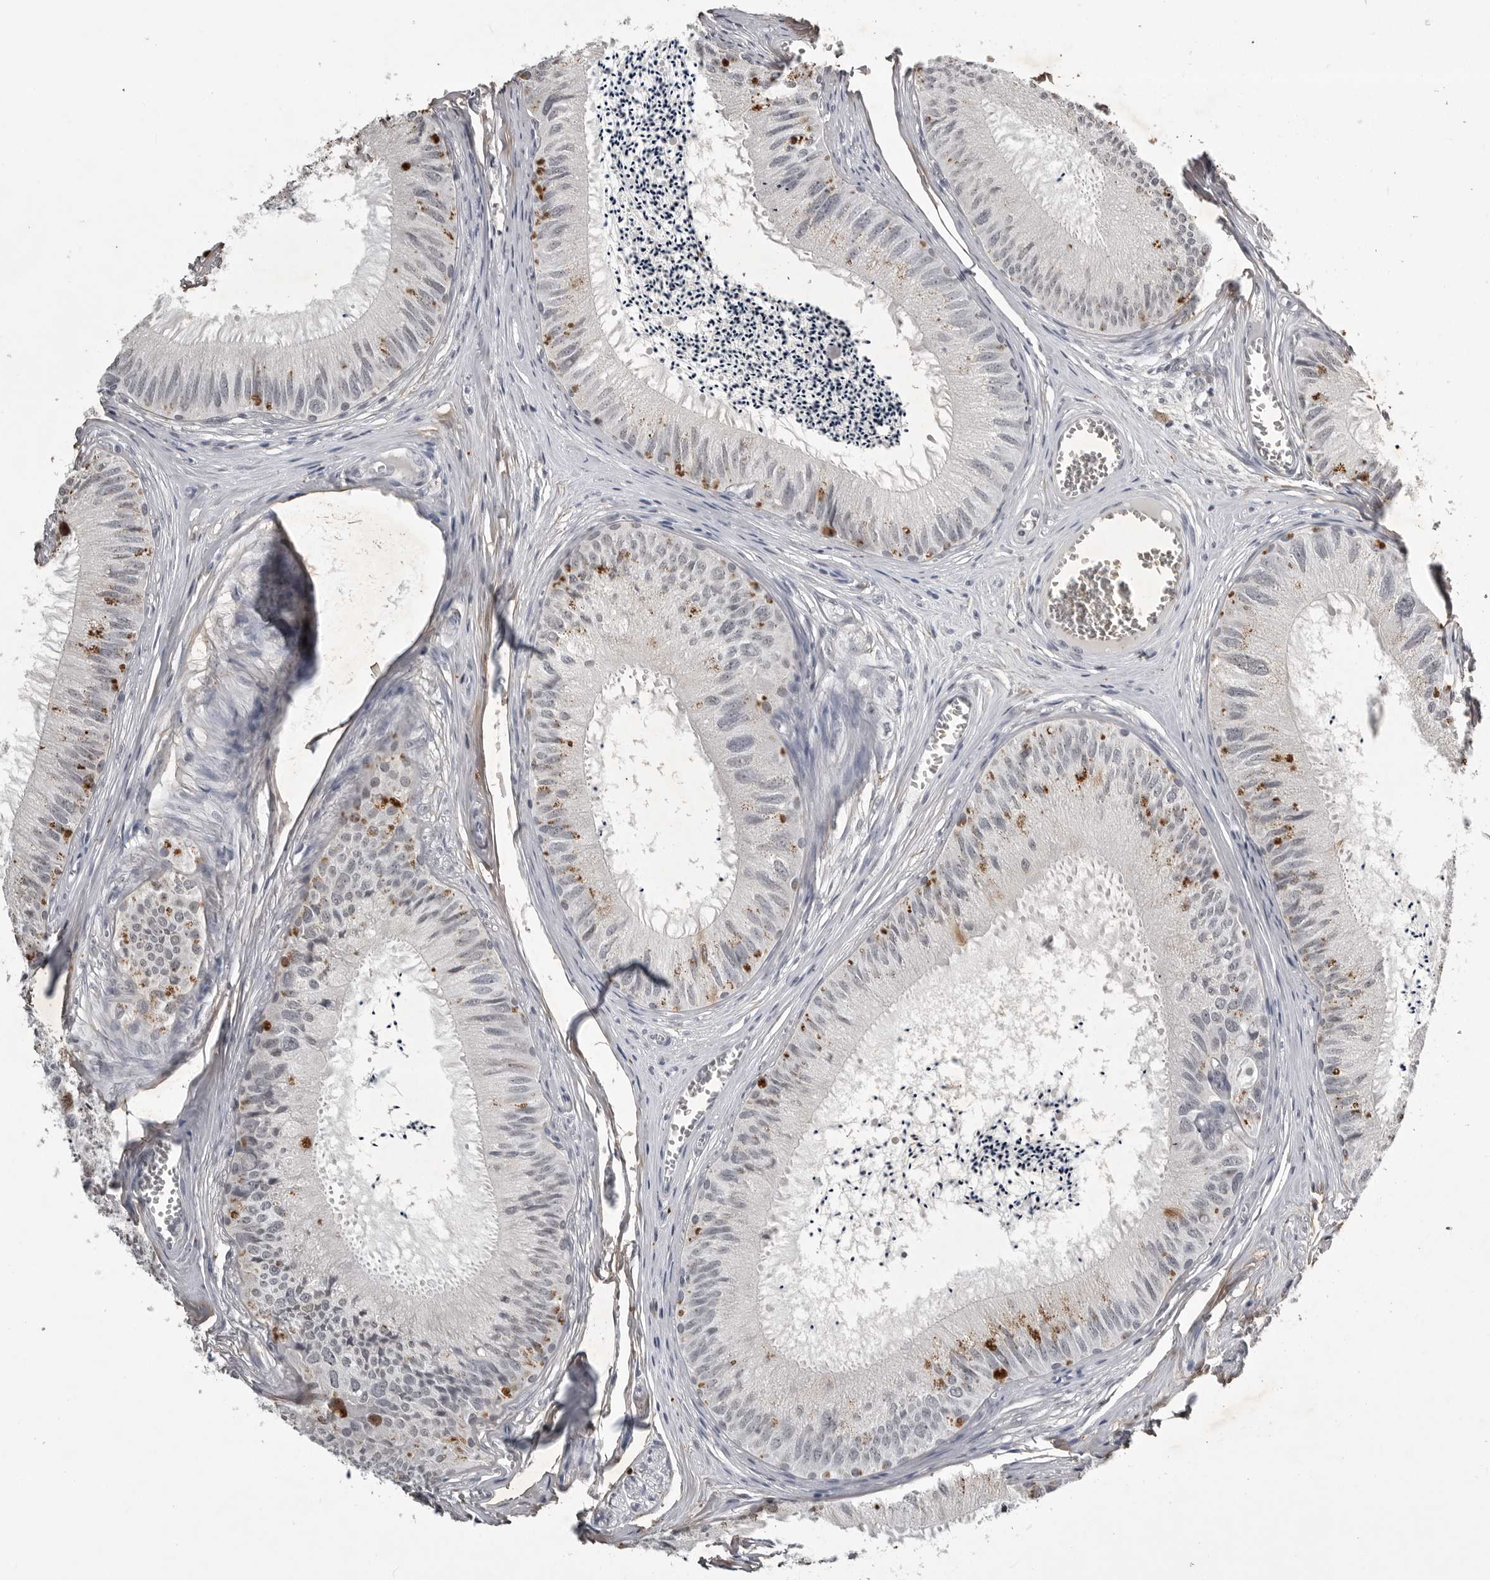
{"staining": {"intensity": "strong", "quantity": "<25%", "location": "cytoplasmic/membranous"}, "tissue": "epididymis", "cell_type": "Glandular cells", "image_type": "normal", "snomed": [{"axis": "morphology", "description": "Normal tissue, NOS"}, {"axis": "topography", "description": "Epididymis"}], "caption": "Immunohistochemistry (IHC) (DAB) staining of benign human epididymis displays strong cytoplasmic/membranous protein expression in about <25% of glandular cells.", "gene": "RRM1", "patient": {"sex": "male", "age": 79}}